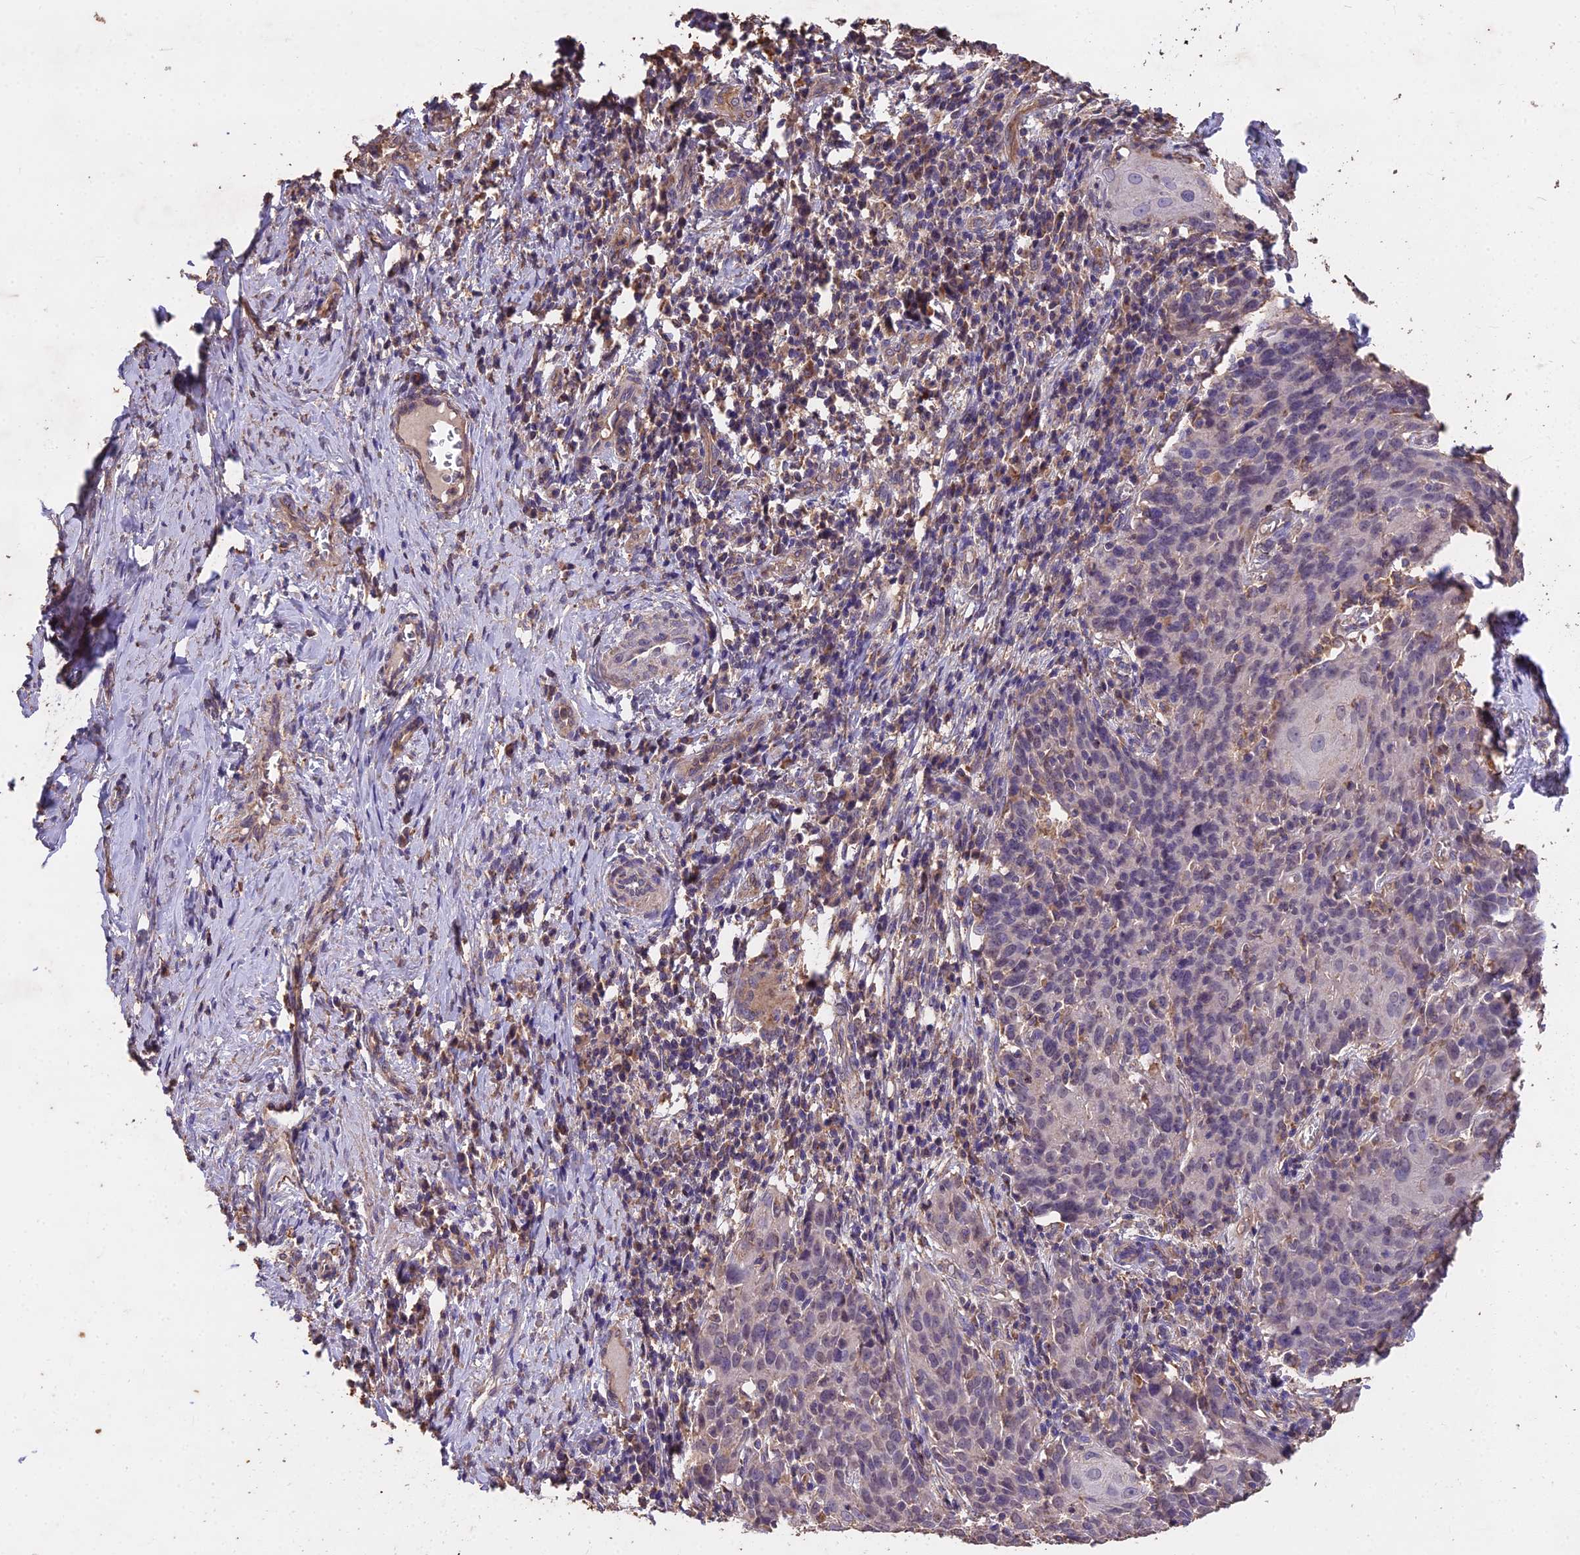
{"staining": {"intensity": "negative", "quantity": "none", "location": "none"}, "tissue": "cervical cancer", "cell_type": "Tumor cells", "image_type": "cancer", "snomed": [{"axis": "morphology", "description": "Squamous cell carcinoma, NOS"}, {"axis": "topography", "description": "Cervix"}], "caption": "Squamous cell carcinoma (cervical) stained for a protein using IHC displays no staining tumor cells.", "gene": "CEMIP2", "patient": {"sex": "female", "age": 50}}